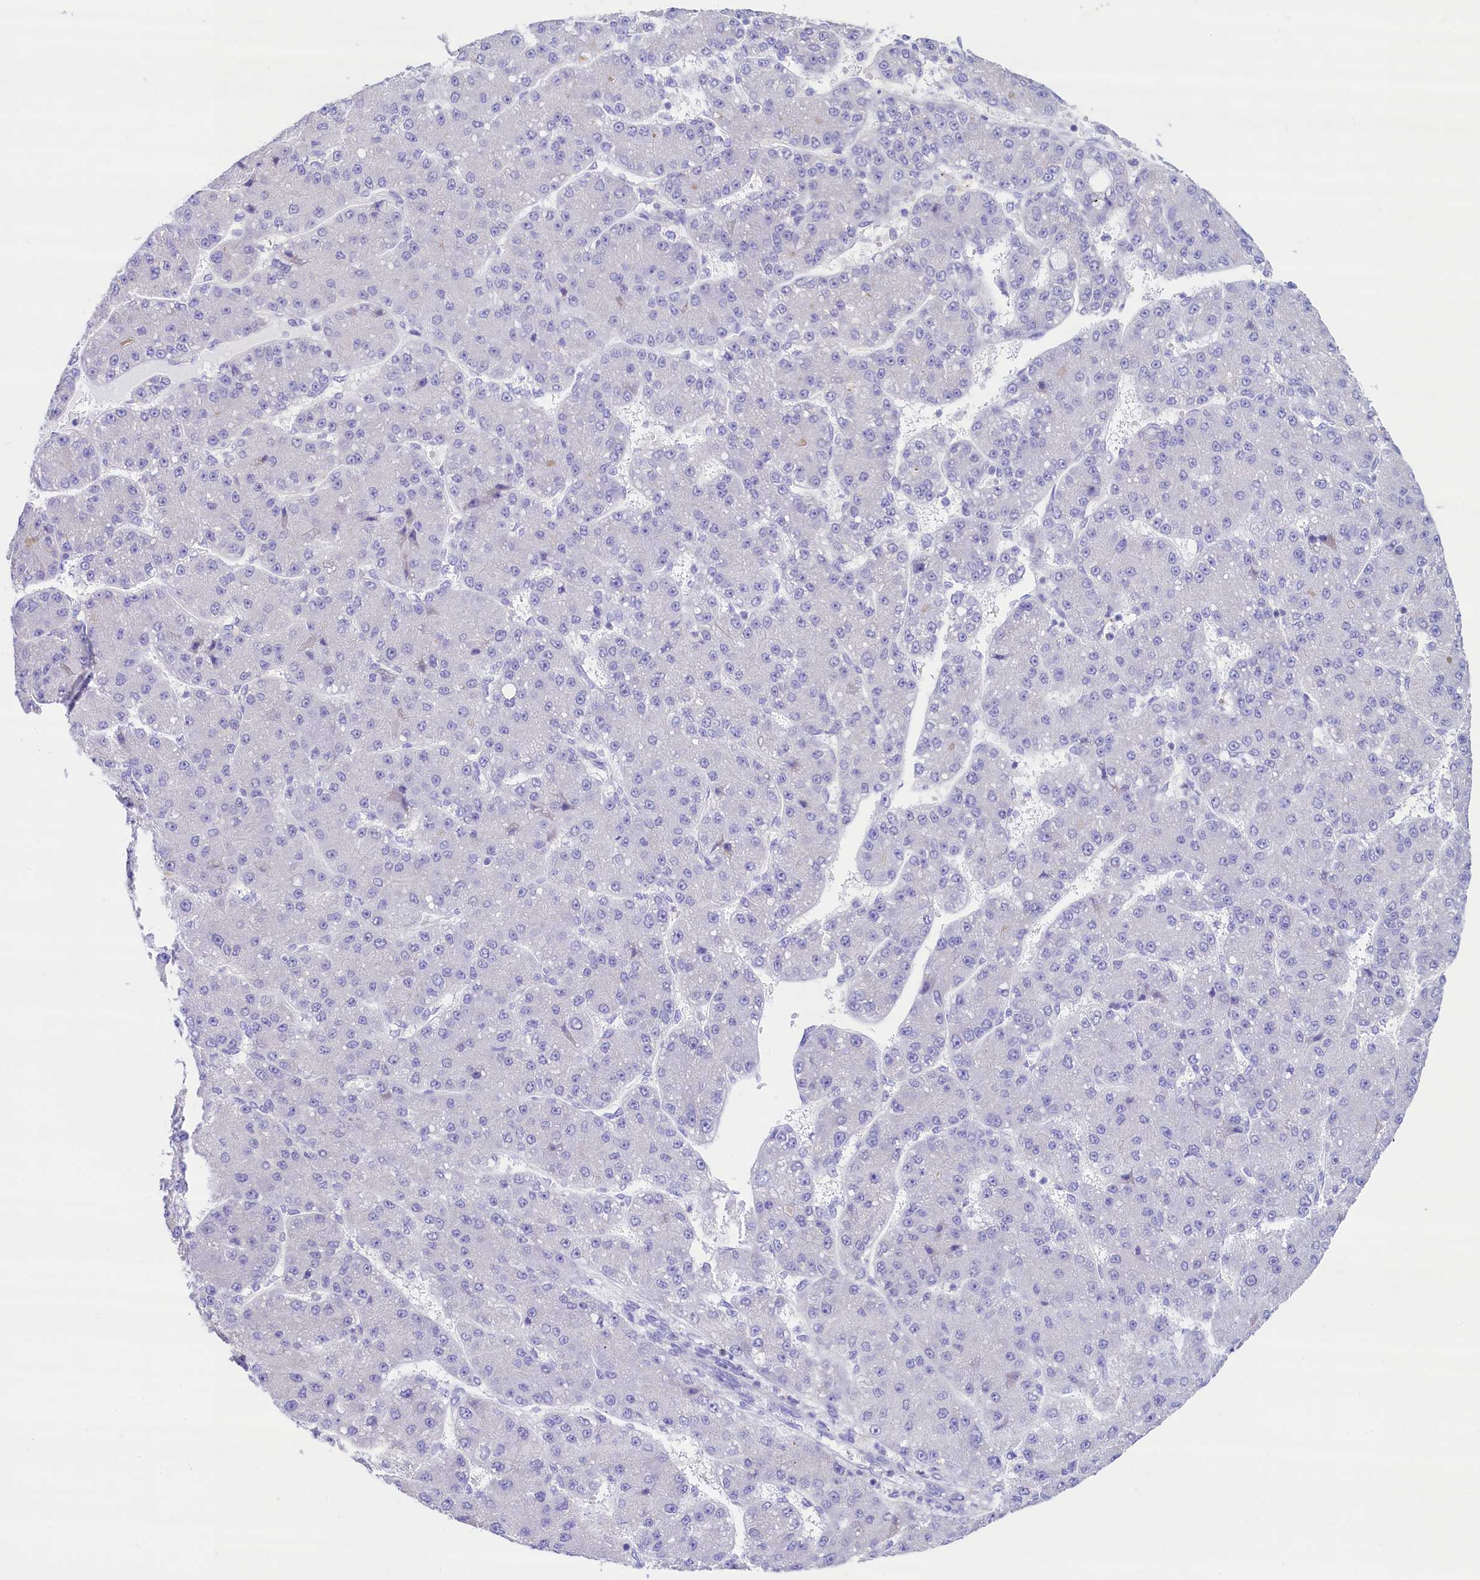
{"staining": {"intensity": "negative", "quantity": "none", "location": "none"}, "tissue": "liver cancer", "cell_type": "Tumor cells", "image_type": "cancer", "snomed": [{"axis": "morphology", "description": "Carcinoma, Hepatocellular, NOS"}, {"axis": "topography", "description": "Liver"}], "caption": "Liver cancer was stained to show a protein in brown. There is no significant staining in tumor cells.", "gene": "RBP3", "patient": {"sex": "male", "age": 67}}